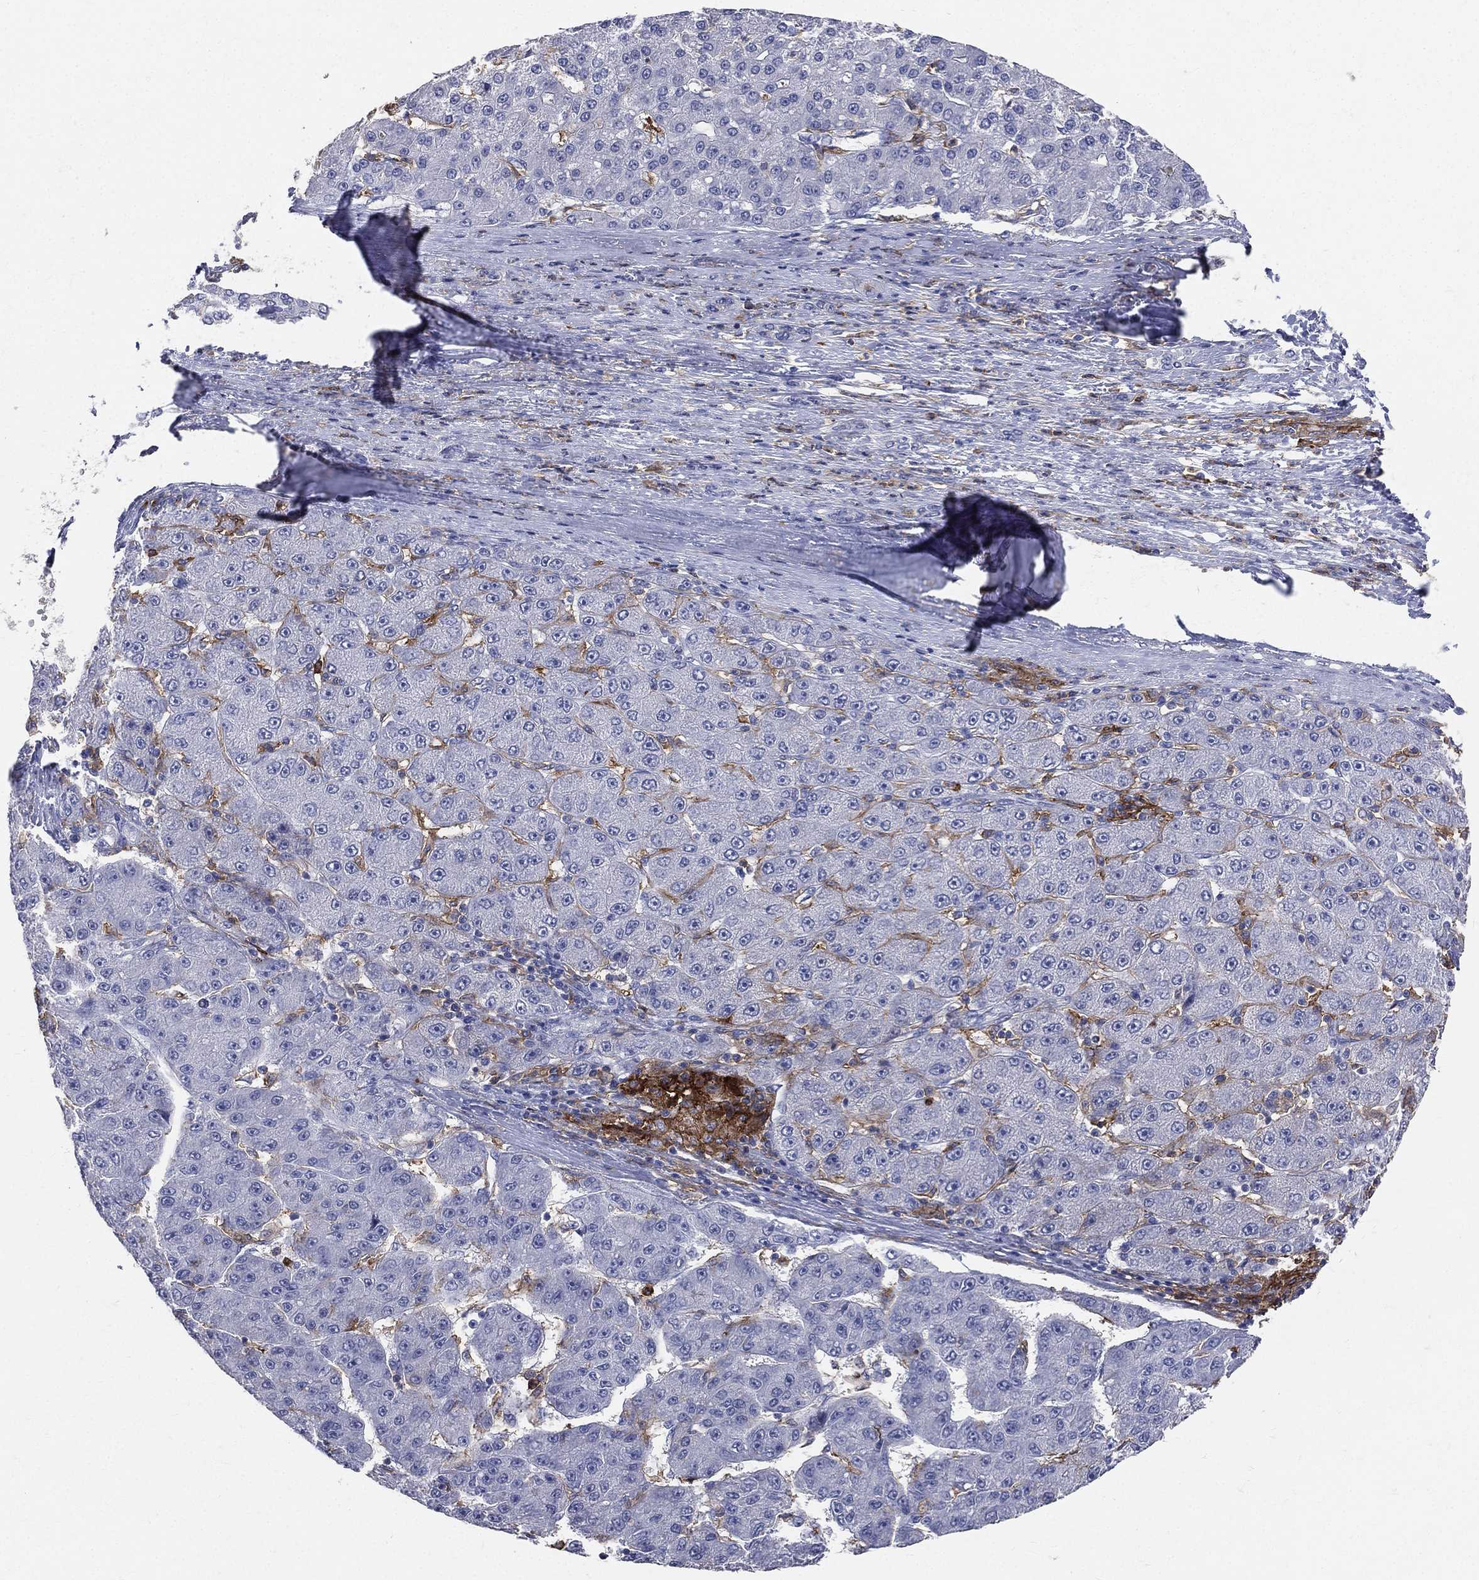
{"staining": {"intensity": "negative", "quantity": "none", "location": "none"}, "tissue": "liver cancer", "cell_type": "Tumor cells", "image_type": "cancer", "snomed": [{"axis": "morphology", "description": "Carcinoma, Hepatocellular, NOS"}, {"axis": "topography", "description": "Liver"}], "caption": "An immunohistochemistry (IHC) image of liver cancer (hepatocellular carcinoma) is shown. There is no staining in tumor cells of liver cancer (hepatocellular carcinoma).", "gene": "CD33", "patient": {"sex": "male", "age": 67}}